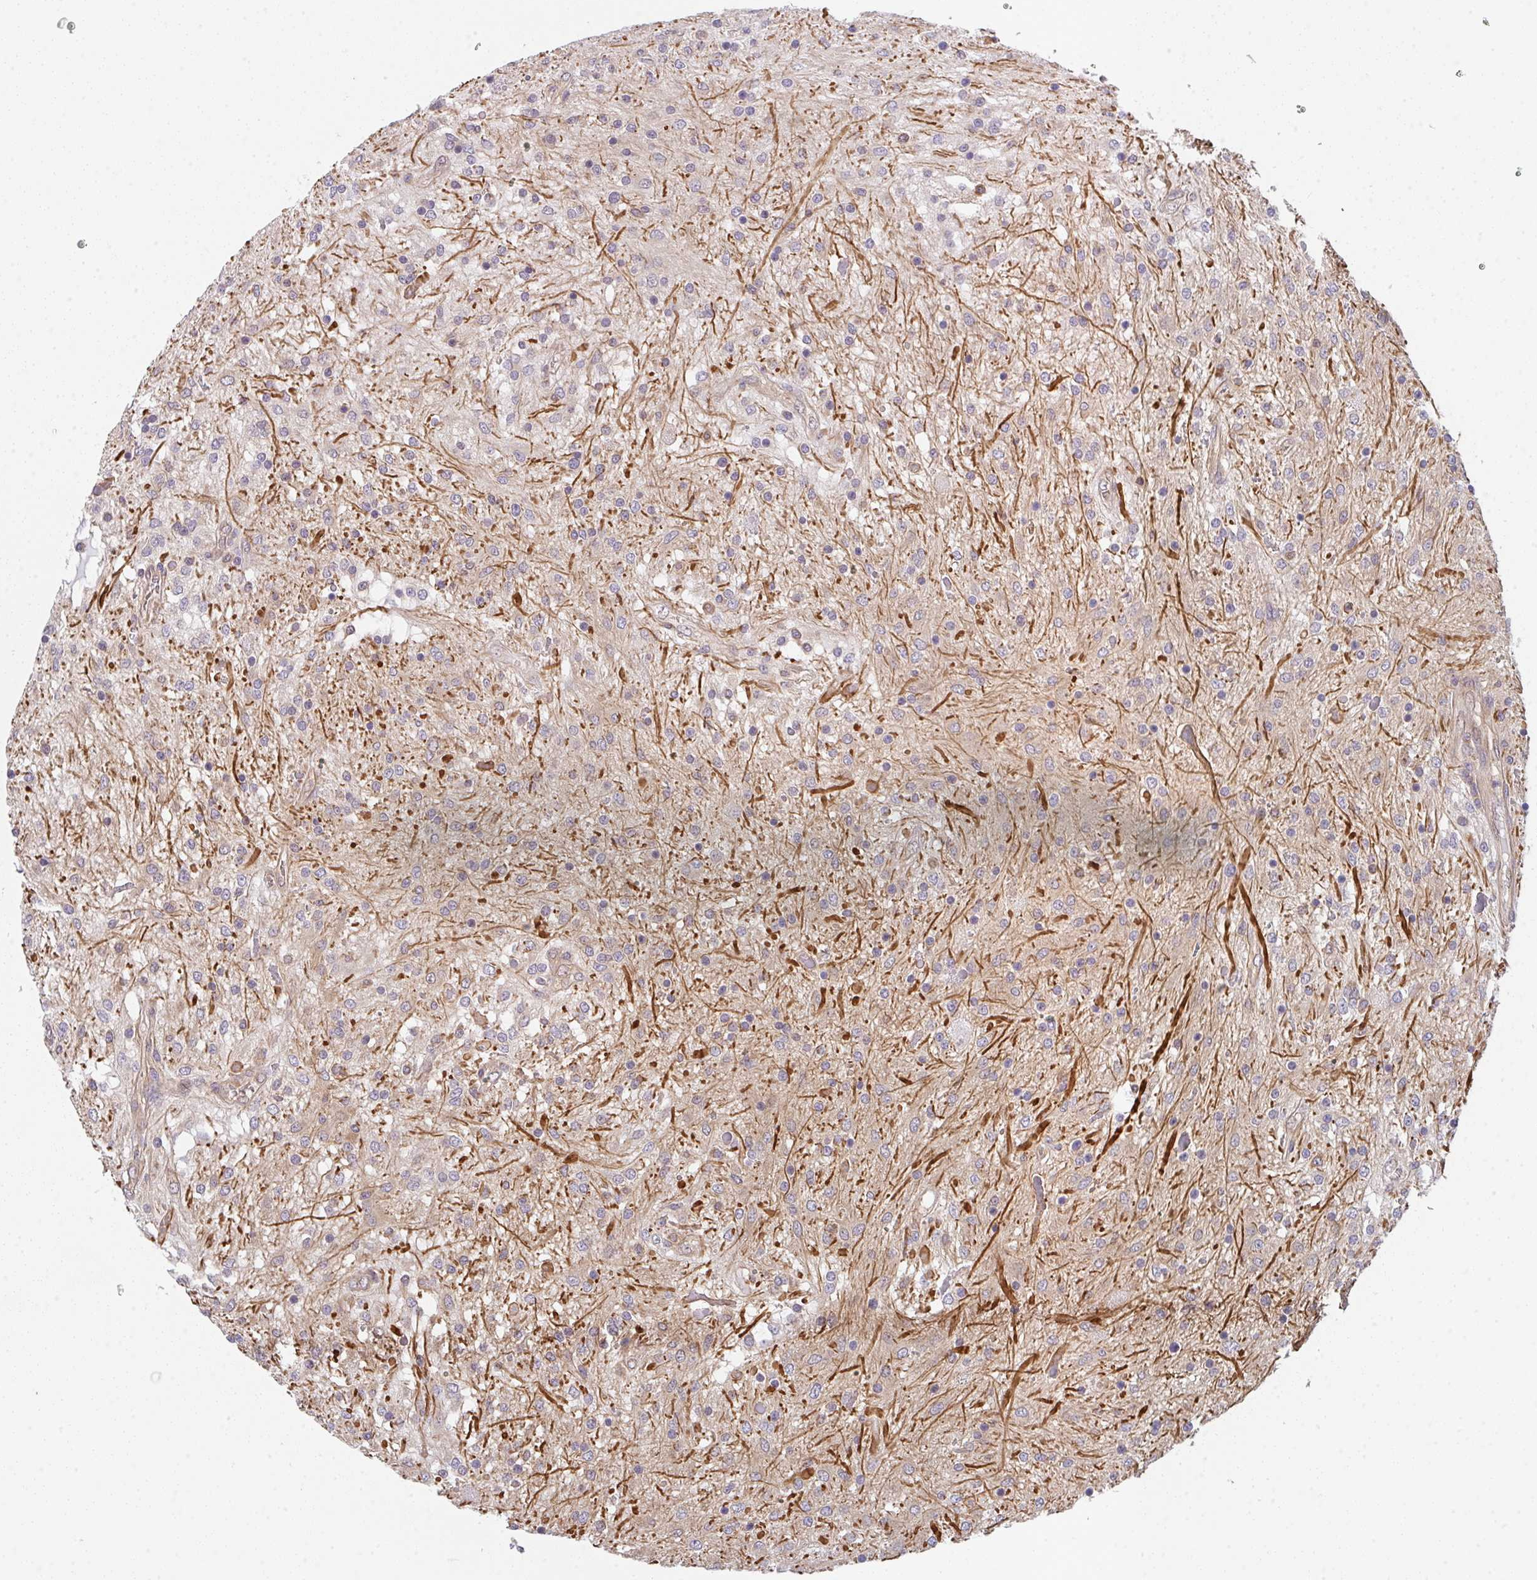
{"staining": {"intensity": "negative", "quantity": "none", "location": "none"}, "tissue": "glioma", "cell_type": "Tumor cells", "image_type": "cancer", "snomed": [{"axis": "morphology", "description": "Glioma, malignant, Low grade"}, {"axis": "topography", "description": "Cerebellum"}], "caption": "Glioma was stained to show a protein in brown. There is no significant staining in tumor cells. (DAB (3,3'-diaminobenzidine) immunohistochemistry with hematoxylin counter stain).", "gene": "TMEM229A", "patient": {"sex": "female", "age": 14}}